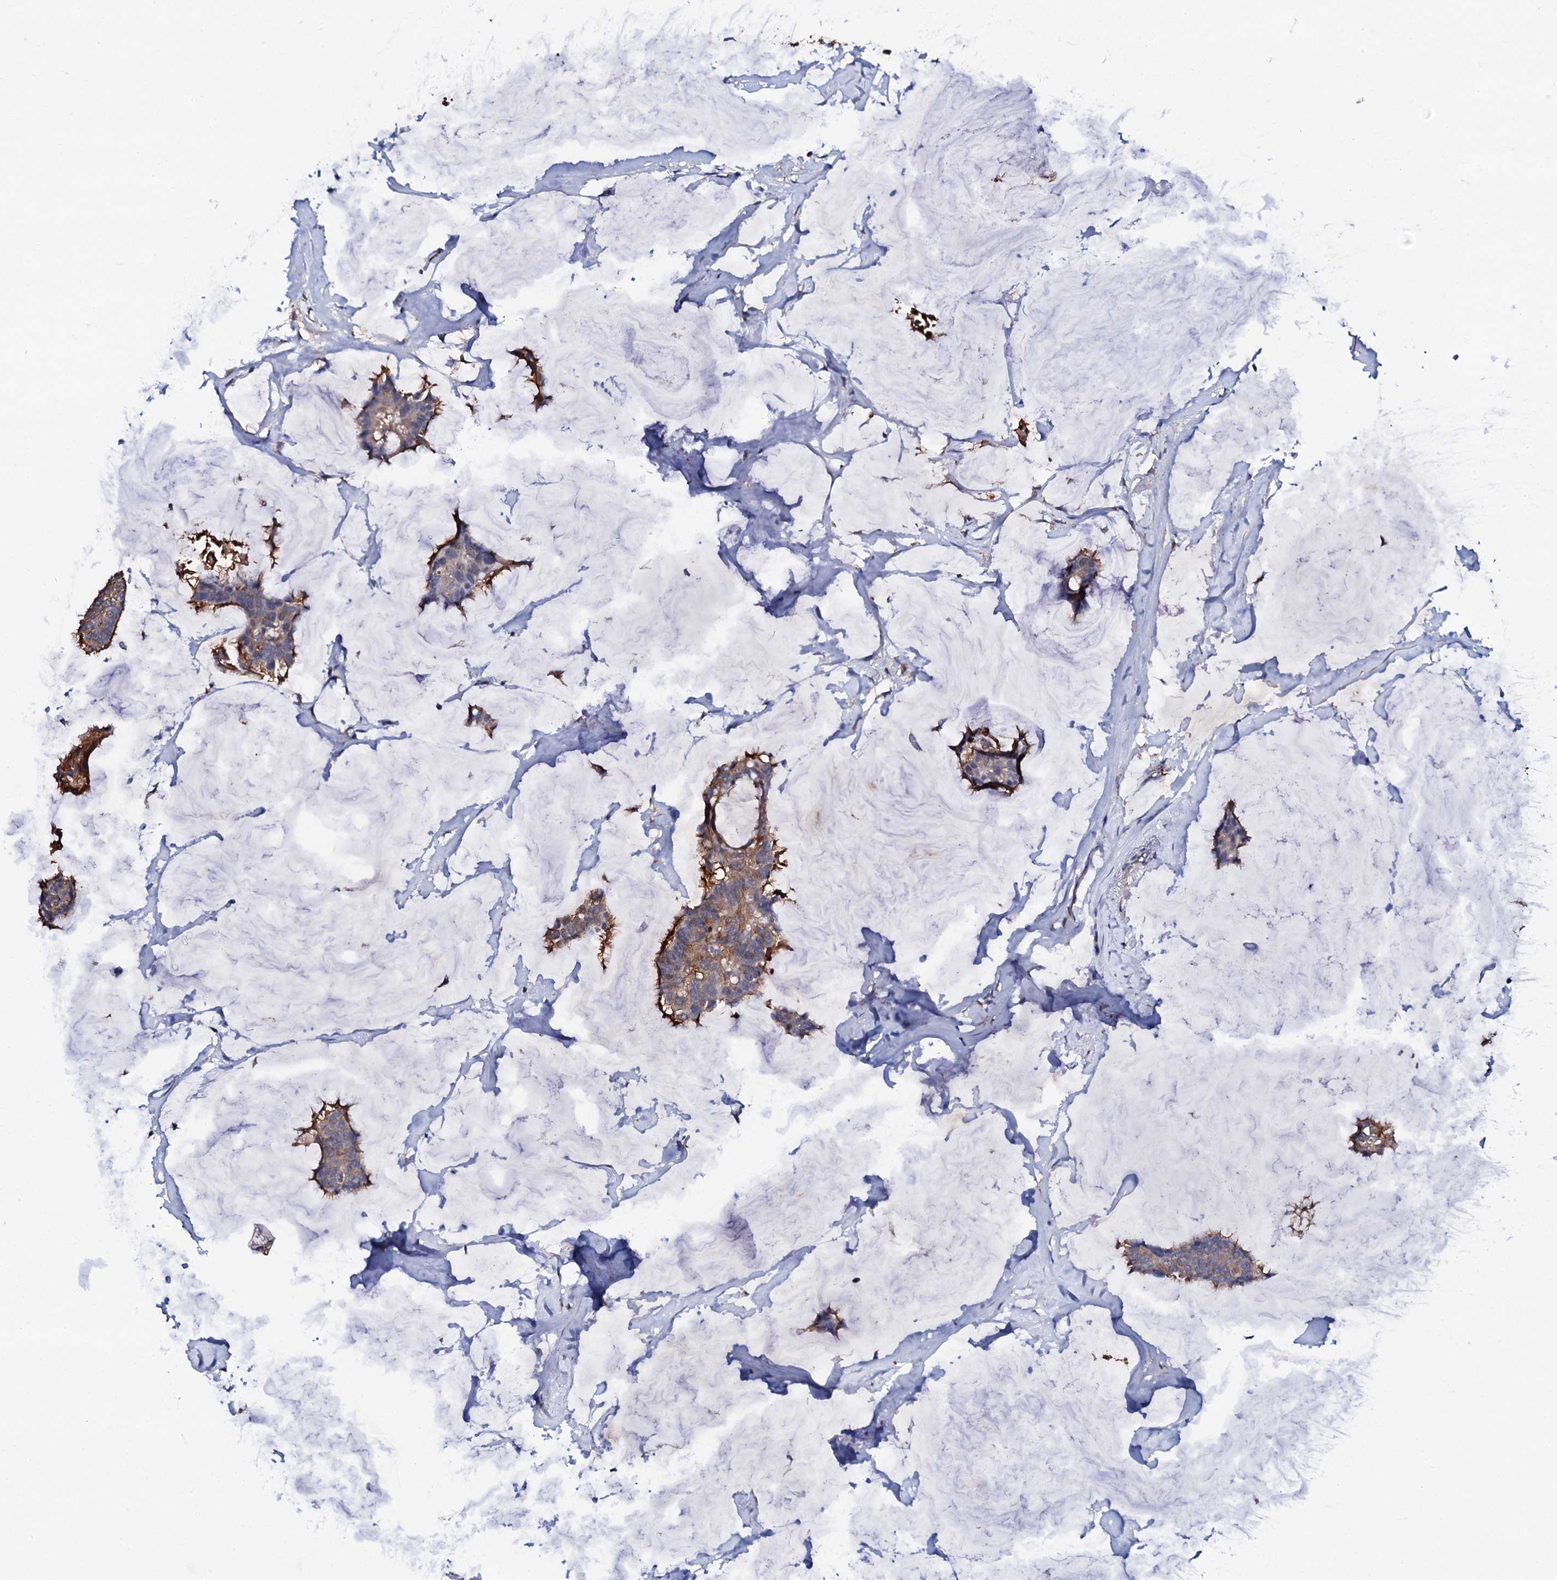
{"staining": {"intensity": "weak", "quantity": ">75%", "location": "cytoplasmic/membranous"}, "tissue": "breast cancer", "cell_type": "Tumor cells", "image_type": "cancer", "snomed": [{"axis": "morphology", "description": "Duct carcinoma"}, {"axis": "topography", "description": "Breast"}], "caption": "High-power microscopy captured an immunohistochemistry (IHC) histopathology image of infiltrating ductal carcinoma (breast), revealing weak cytoplasmic/membranous staining in about >75% of tumor cells. The staining was performed using DAB (3,3'-diaminobenzidine), with brown indicating positive protein expression. Nuclei are stained blue with hematoxylin.", "gene": "TCAF2", "patient": {"sex": "female", "age": 93}}